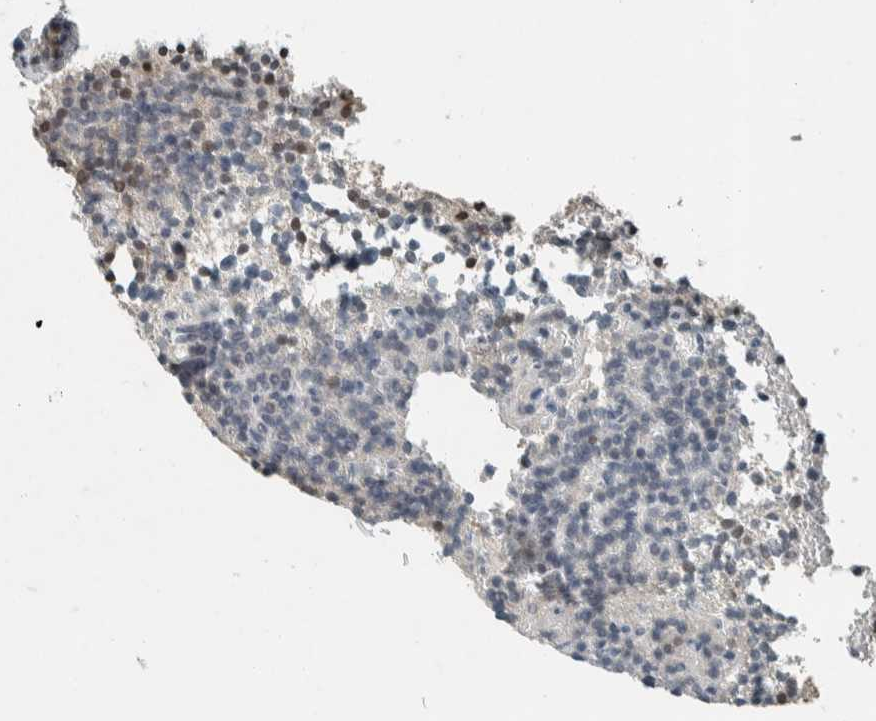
{"staining": {"intensity": "negative", "quantity": "none", "location": "none"}, "tissue": "parathyroid gland", "cell_type": "Glandular cells", "image_type": "normal", "snomed": [{"axis": "morphology", "description": "Normal tissue, NOS"}, {"axis": "morphology", "description": "Adenoma, NOS"}, {"axis": "topography", "description": "Parathyroid gland"}], "caption": "High power microscopy histopathology image of an IHC image of normal parathyroid gland, revealing no significant staining in glandular cells.", "gene": "CERCAM", "patient": {"sex": "female", "age": 43}}